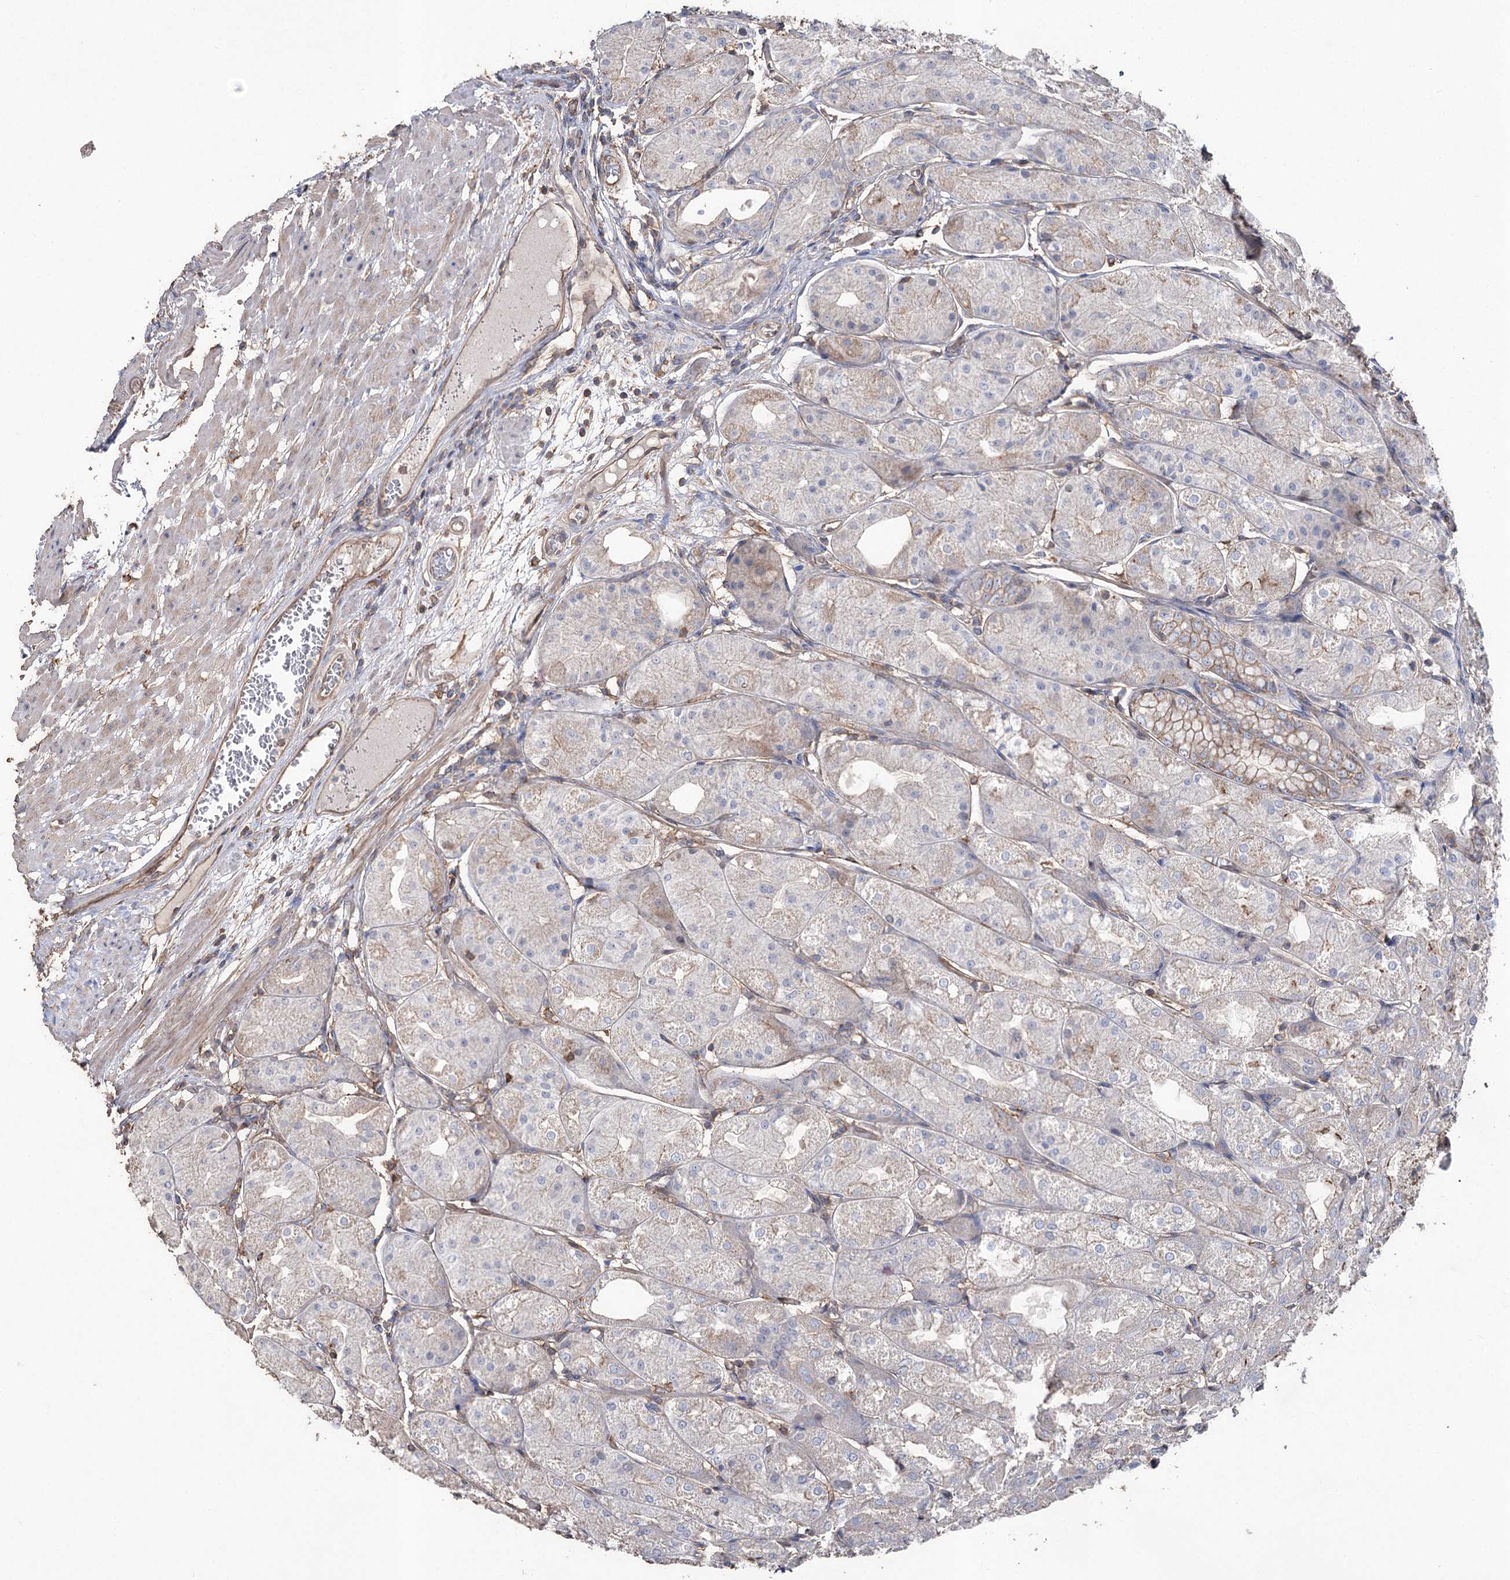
{"staining": {"intensity": "weak", "quantity": "<25%", "location": "cytoplasmic/membranous"}, "tissue": "stomach", "cell_type": "Glandular cells", "image_type": "normal", "snomed": [{"axis": "morphology", "description": "Normal tissue, NOS"}, {"axis": "topography", "description": "Stomach, upper"}], "caption": "IHC photomicrograph of unremarkable human stomach stained for a protein (brown), which reveals no expression in glandular cells.", "gene": "FAM13B", "patient": {"sex": "male", "age": 72}}